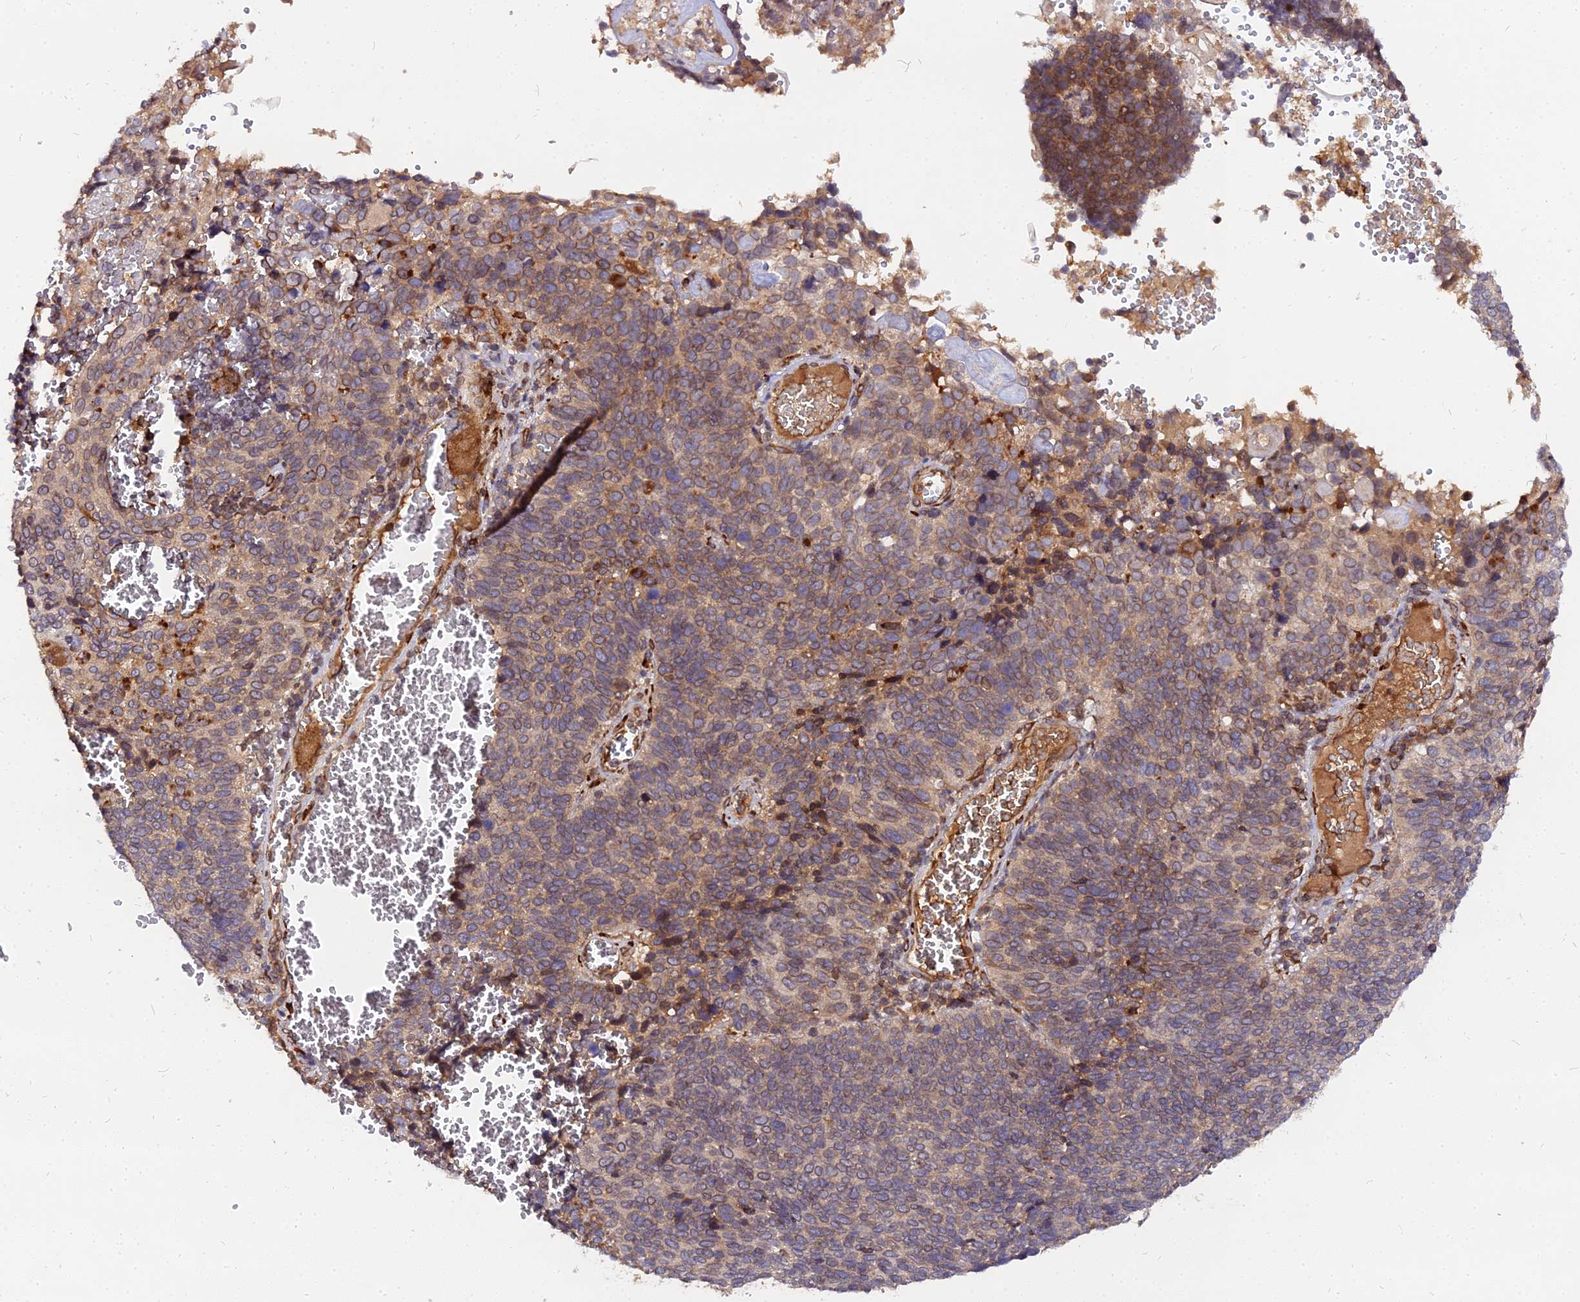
{"staining": {"intensity": "moderate", "quantity": ">75%", "location": "cytoplasmic/membranous"}, "tissue": "cervical cancer", "cell_type": "Tumor cells", "image_type": "cancer", "snomed": [{"axis": "morphology", "description": "Squamous cell carcinoma, NOS"}, {"axis": "topography", "description": "Cervix"}], "caption": "An IHC histopathology image of neoplastic tissue is shown. Protein staining in brown labels moderate cytoplasmic/membranous positivity in squamous cell carcinoma (cervical) within tumor cells. The protein of interest is stained brown, and the nuclei are stained in blue (DAB (3,3'-diaminobenzidine) IHC with brightfield microscopy, high magnification).", "gene": "PDE4D", "patient": {"sex": "female", "age": 39}}